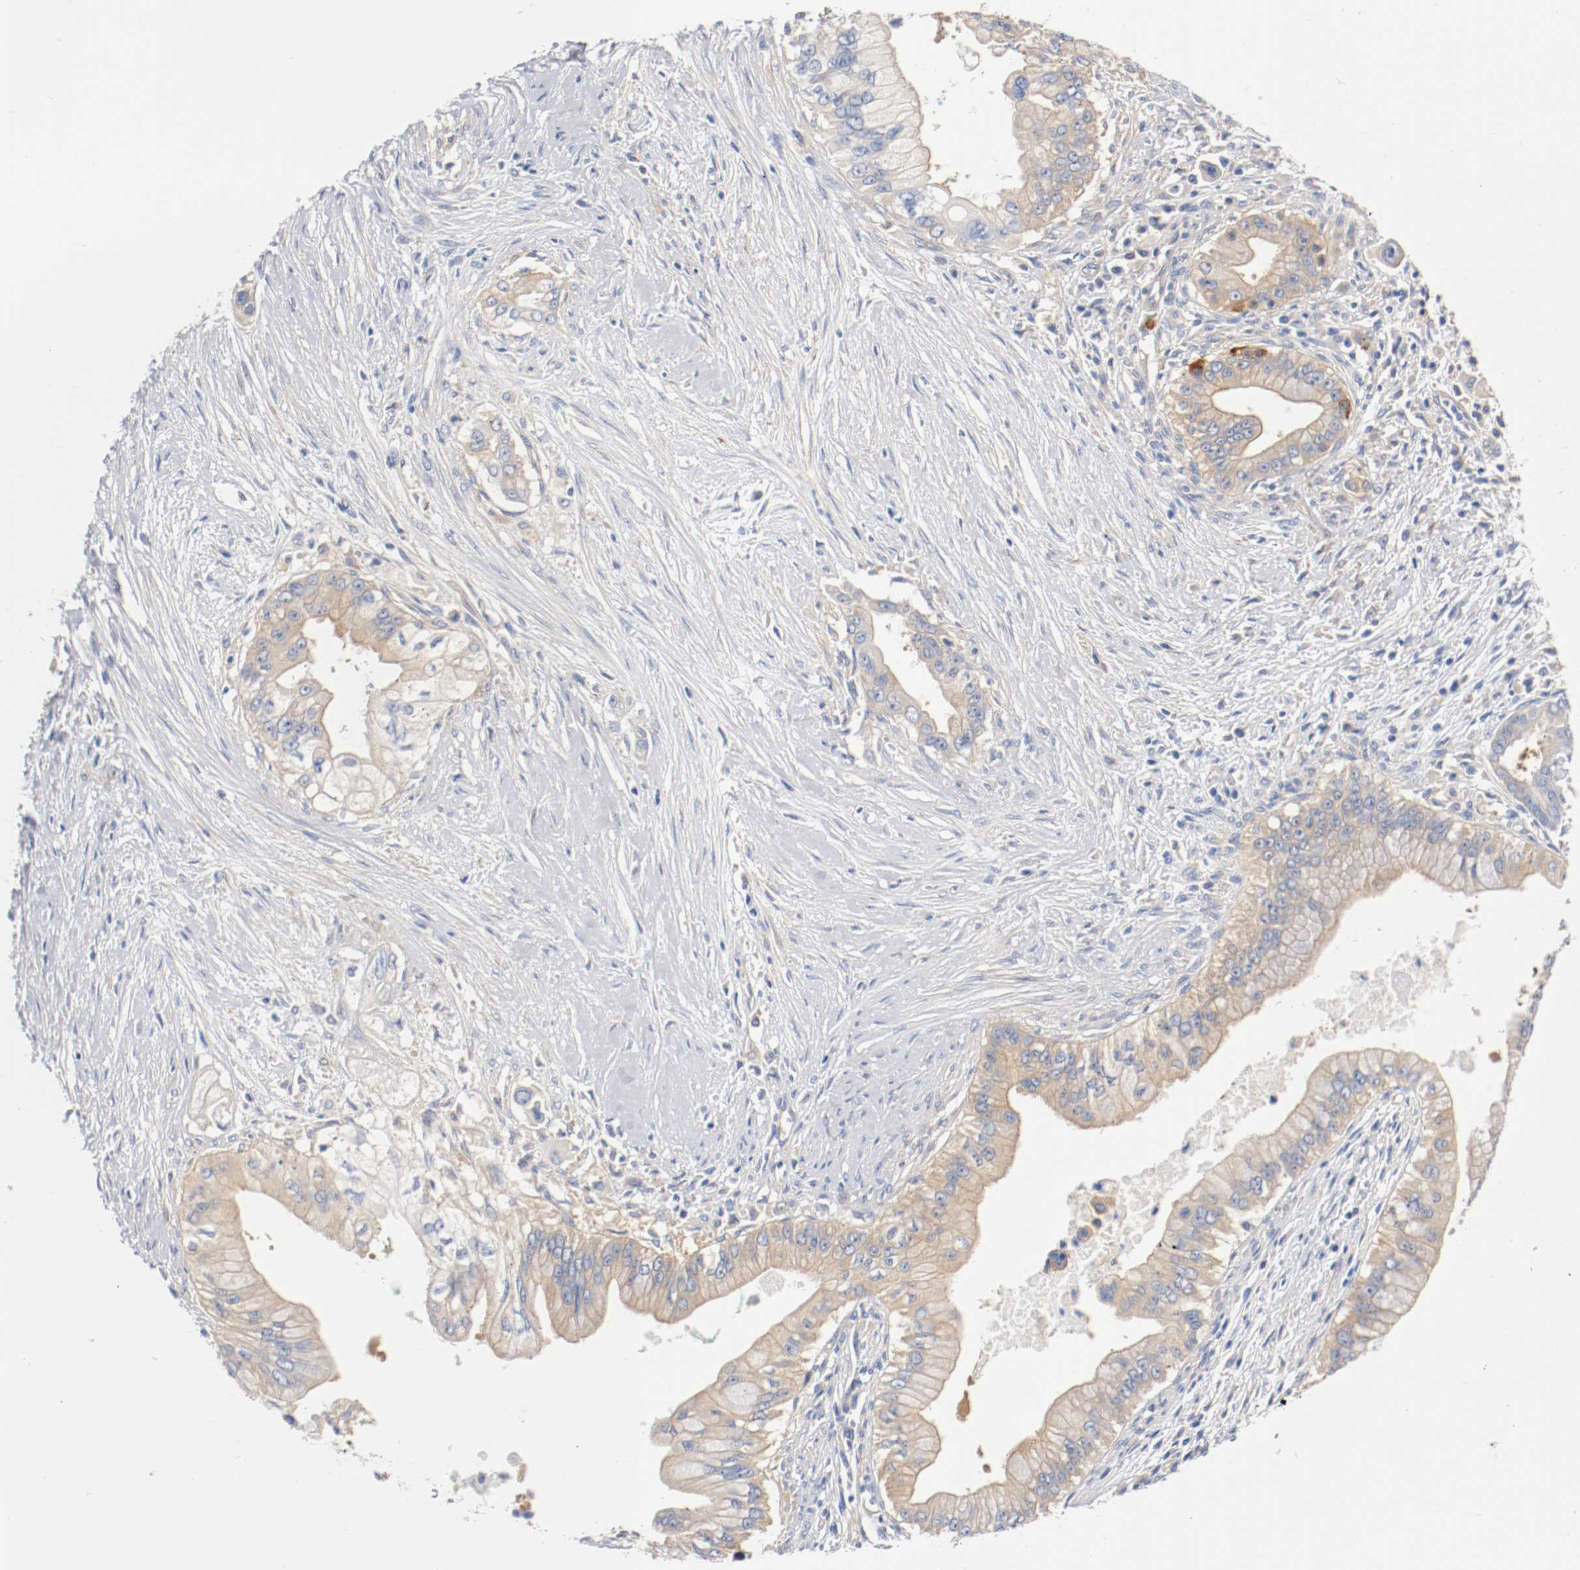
{"staining": {"intensity": "moderate", "quantity": ">75%", "location": "cytoplasmic/membranous"}, "tissue": "pancreatic cancer", "cell_type": "Tumor cells", "image_type": "cancer", "snomed": [{"axis": "morphology", "description": "Adenocarcinoma, NOS"}, {"axis": "topography", "description": "Pancreas"}], "caption": "Moderate cytoplasmic/membranous staining is present in about >75% of tumor cells in pancreatic adenocarcinoma. (DAB IHC with brightfield microscopy, high magnification).", "gene": "HGS", "patient": {"sex": "male", "age": 59}}